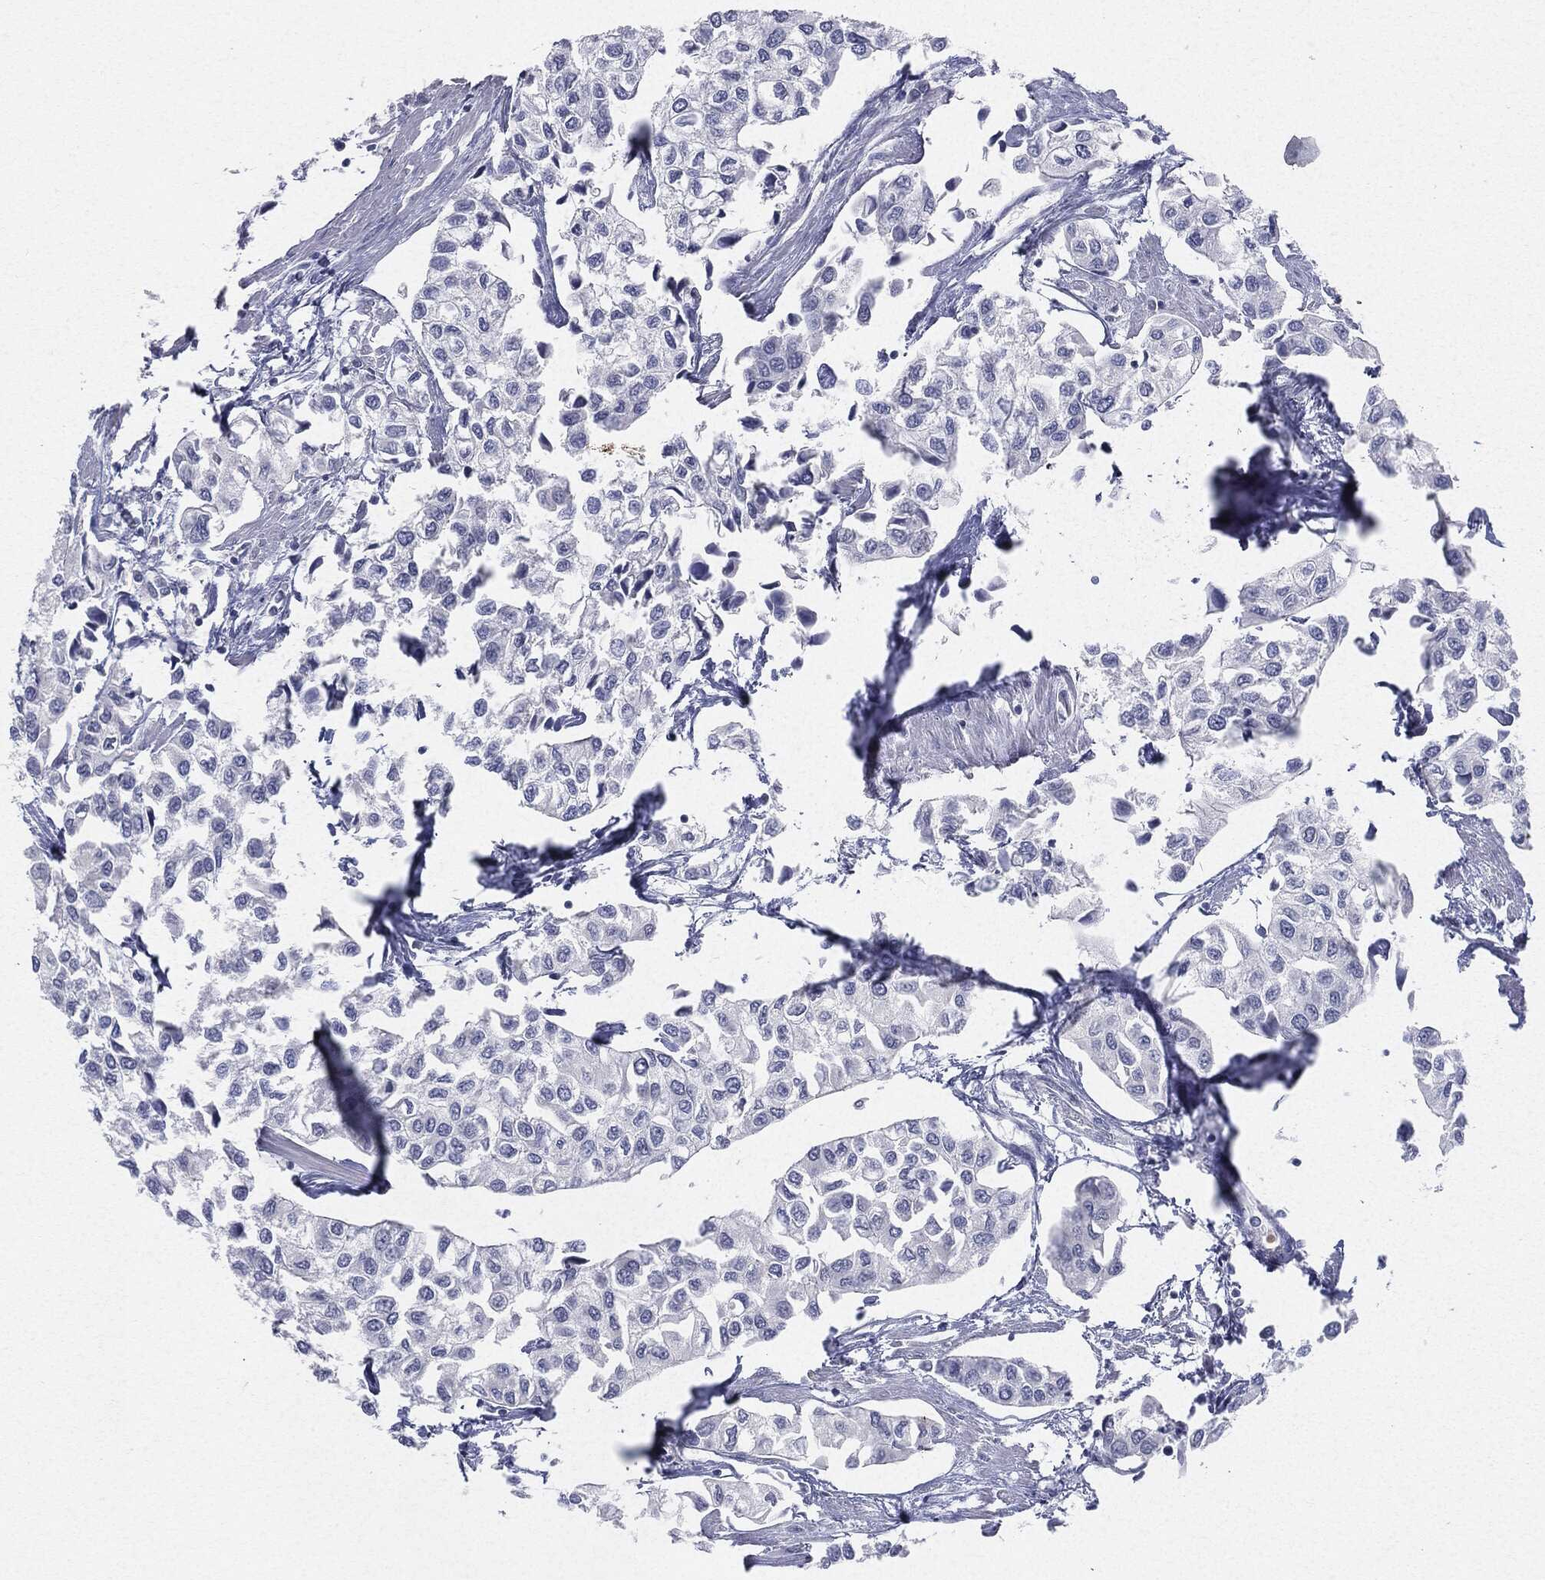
{"staining": {"intensity": "negative", "quantity": "none", "location": "none"}, "tissue": "urothelial cancer", "cell_type": "Tumor cells", "image_type": "cancer", "snomed": [{"axis": "morphology", "description": "Urothelial carcinoma, High grade"}, {"axis": "topography", "description": "Urinary bladder"}], "caption": "Histopathology image shows no protein expression in tumor cells of urothelial carcinoma (high-grade) tissue.", "gene": "CGB1", "patient": {"sex": "male", "age": 73}}